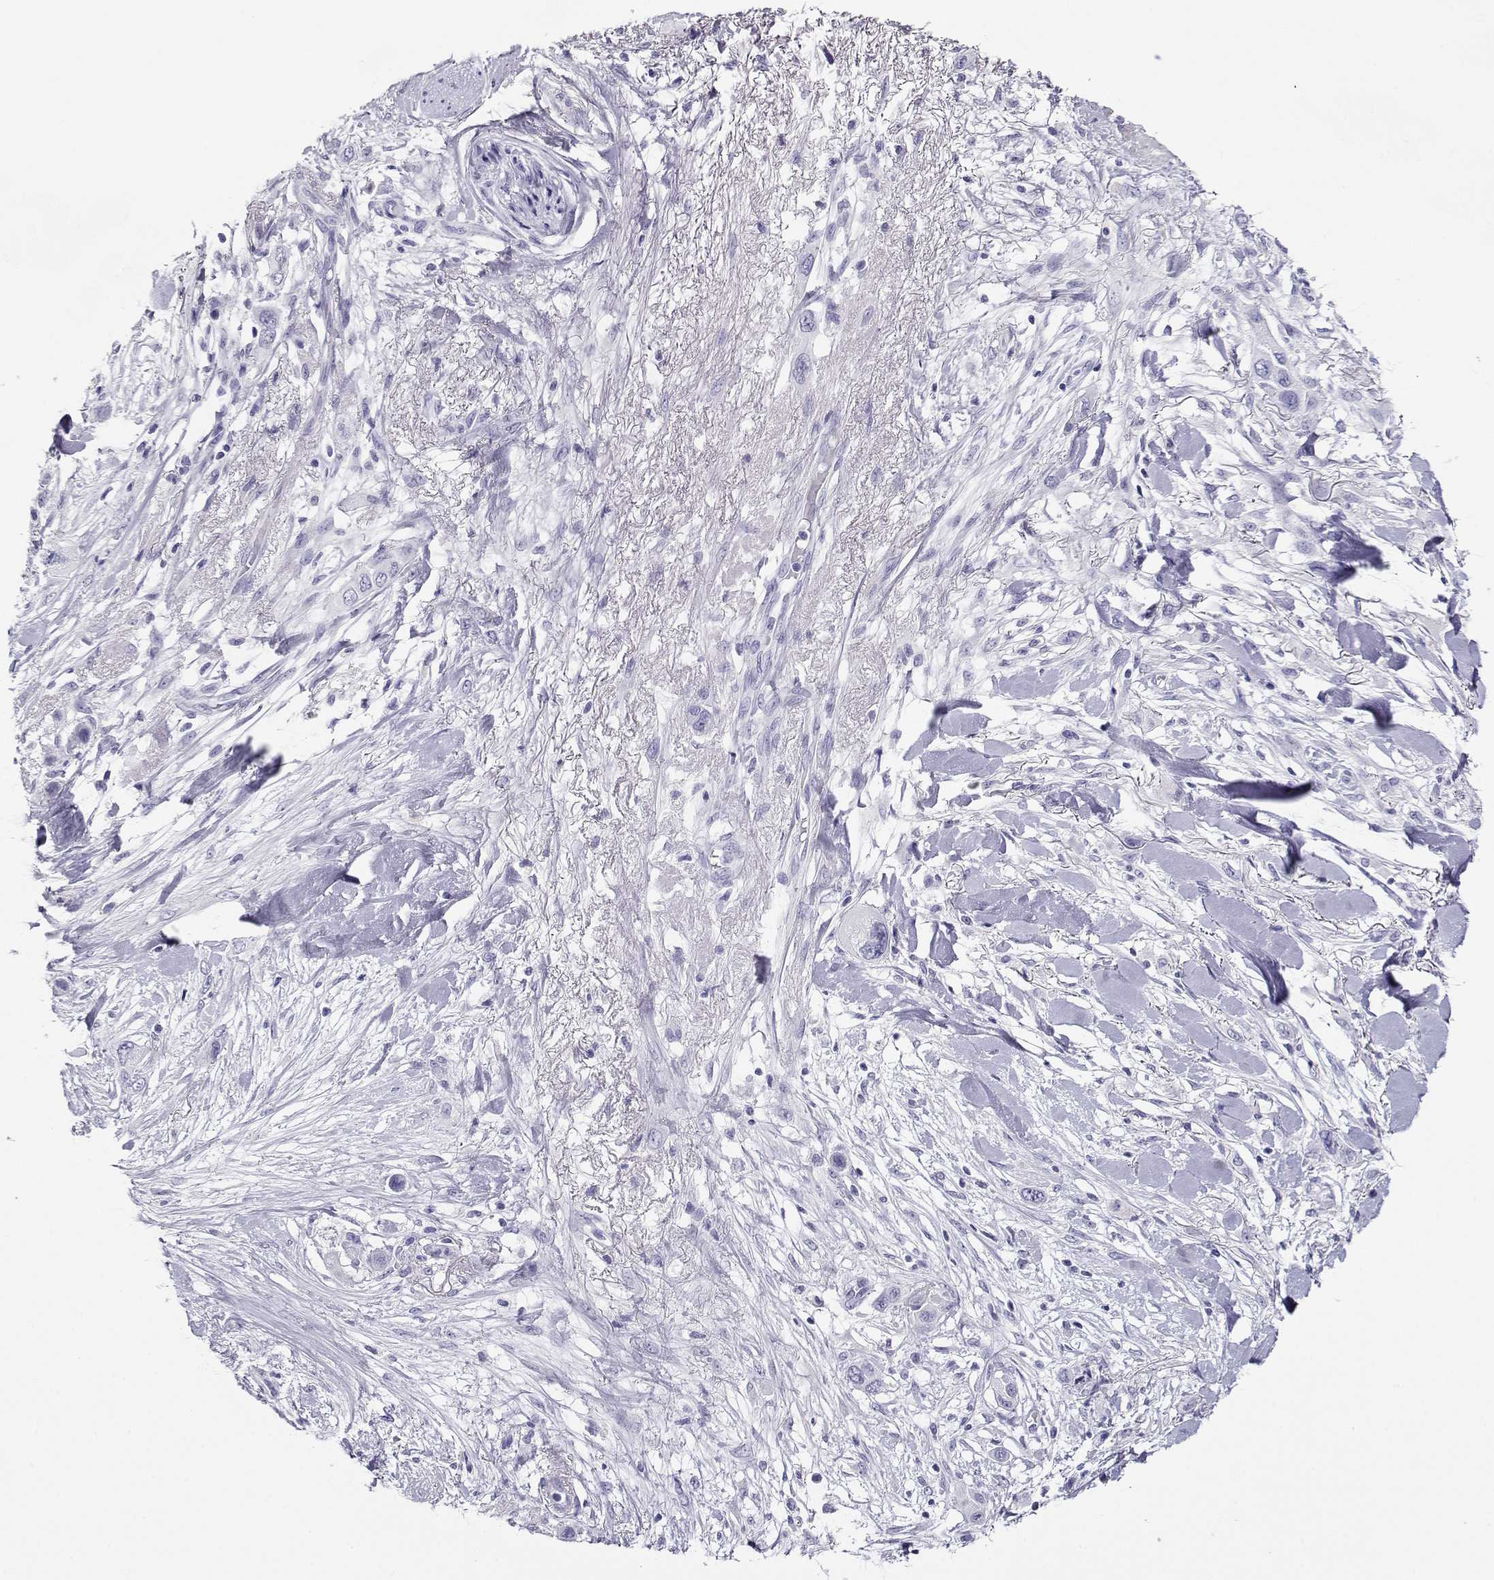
{"staining": {"intensity": "negative", "quantity": "none", "location": "none"}, "tissue": "skin cancer", "cell_type": "Tumor cells", "image_type": "cancer", "snomed": [{"axis": "morphology", "description": "Squamous cell carcinoma, NOS"}, {"axis": "topography", "description": "Skin"}], "caption": "Human skin cancer stained for a protein using immunohistochemistry displays no expression in tumor cells.", "gene": "CABS1", "patient": {"sex": "male", "age": 79}}